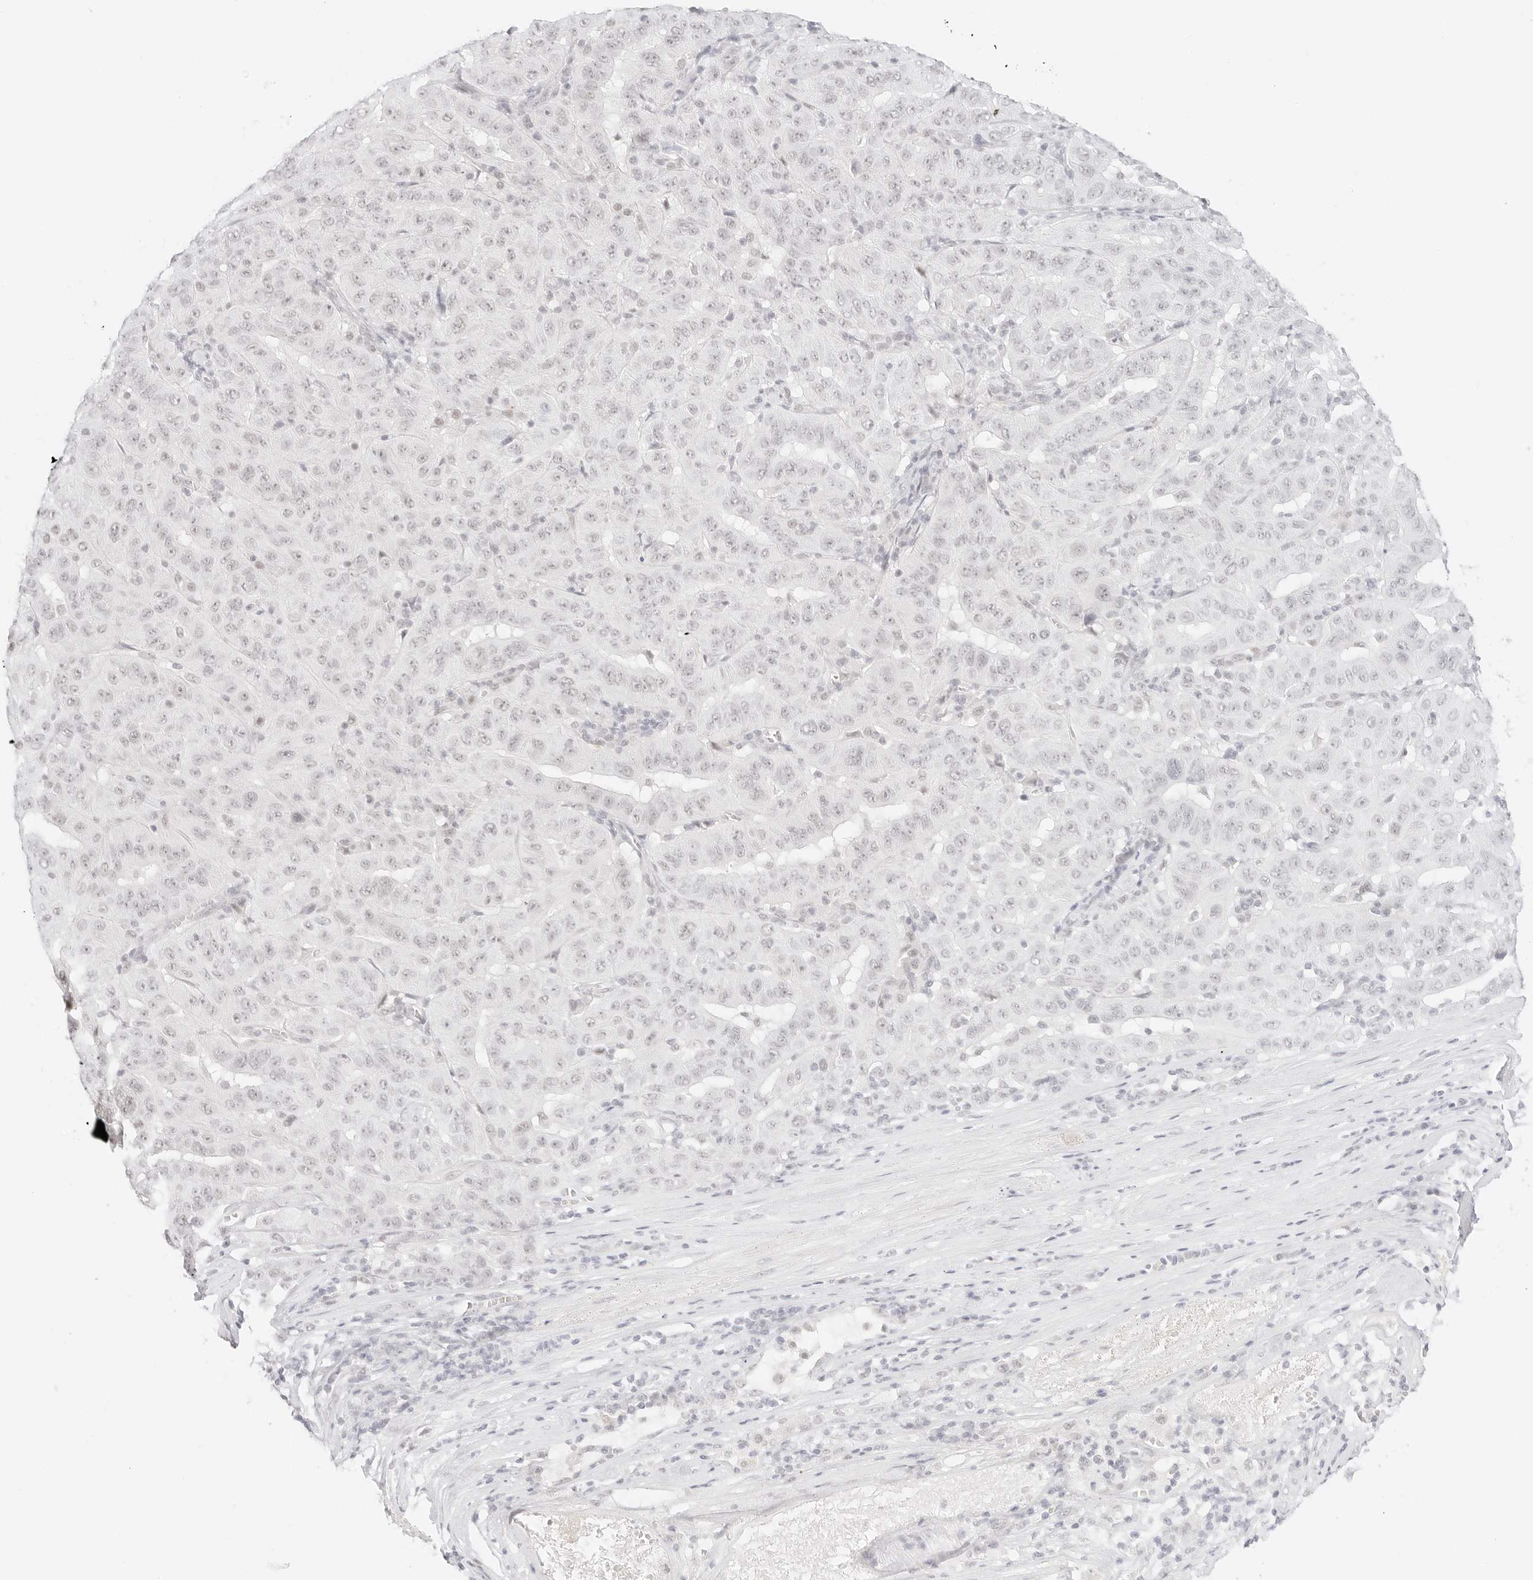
{"staining": {"intensity": "negative", "quantity": "none", "location": "none"}, "tissue": "pancreatic cancer", "cell_type": "Tumor cells", "image_type": "cancer", "snomed": [{"axis": "morphology", "description": "Adenocarcinoma, NOS"}, {"axis": "topography", "description": "Pancreas"}], "caption": "Immunohistochemical staining of pancreatic cancer (adenocarcinoma) exhibits no significant expression in tumor cells.", "gene": "ITGA6", "patient": {"sex": "male", "age": 63}}